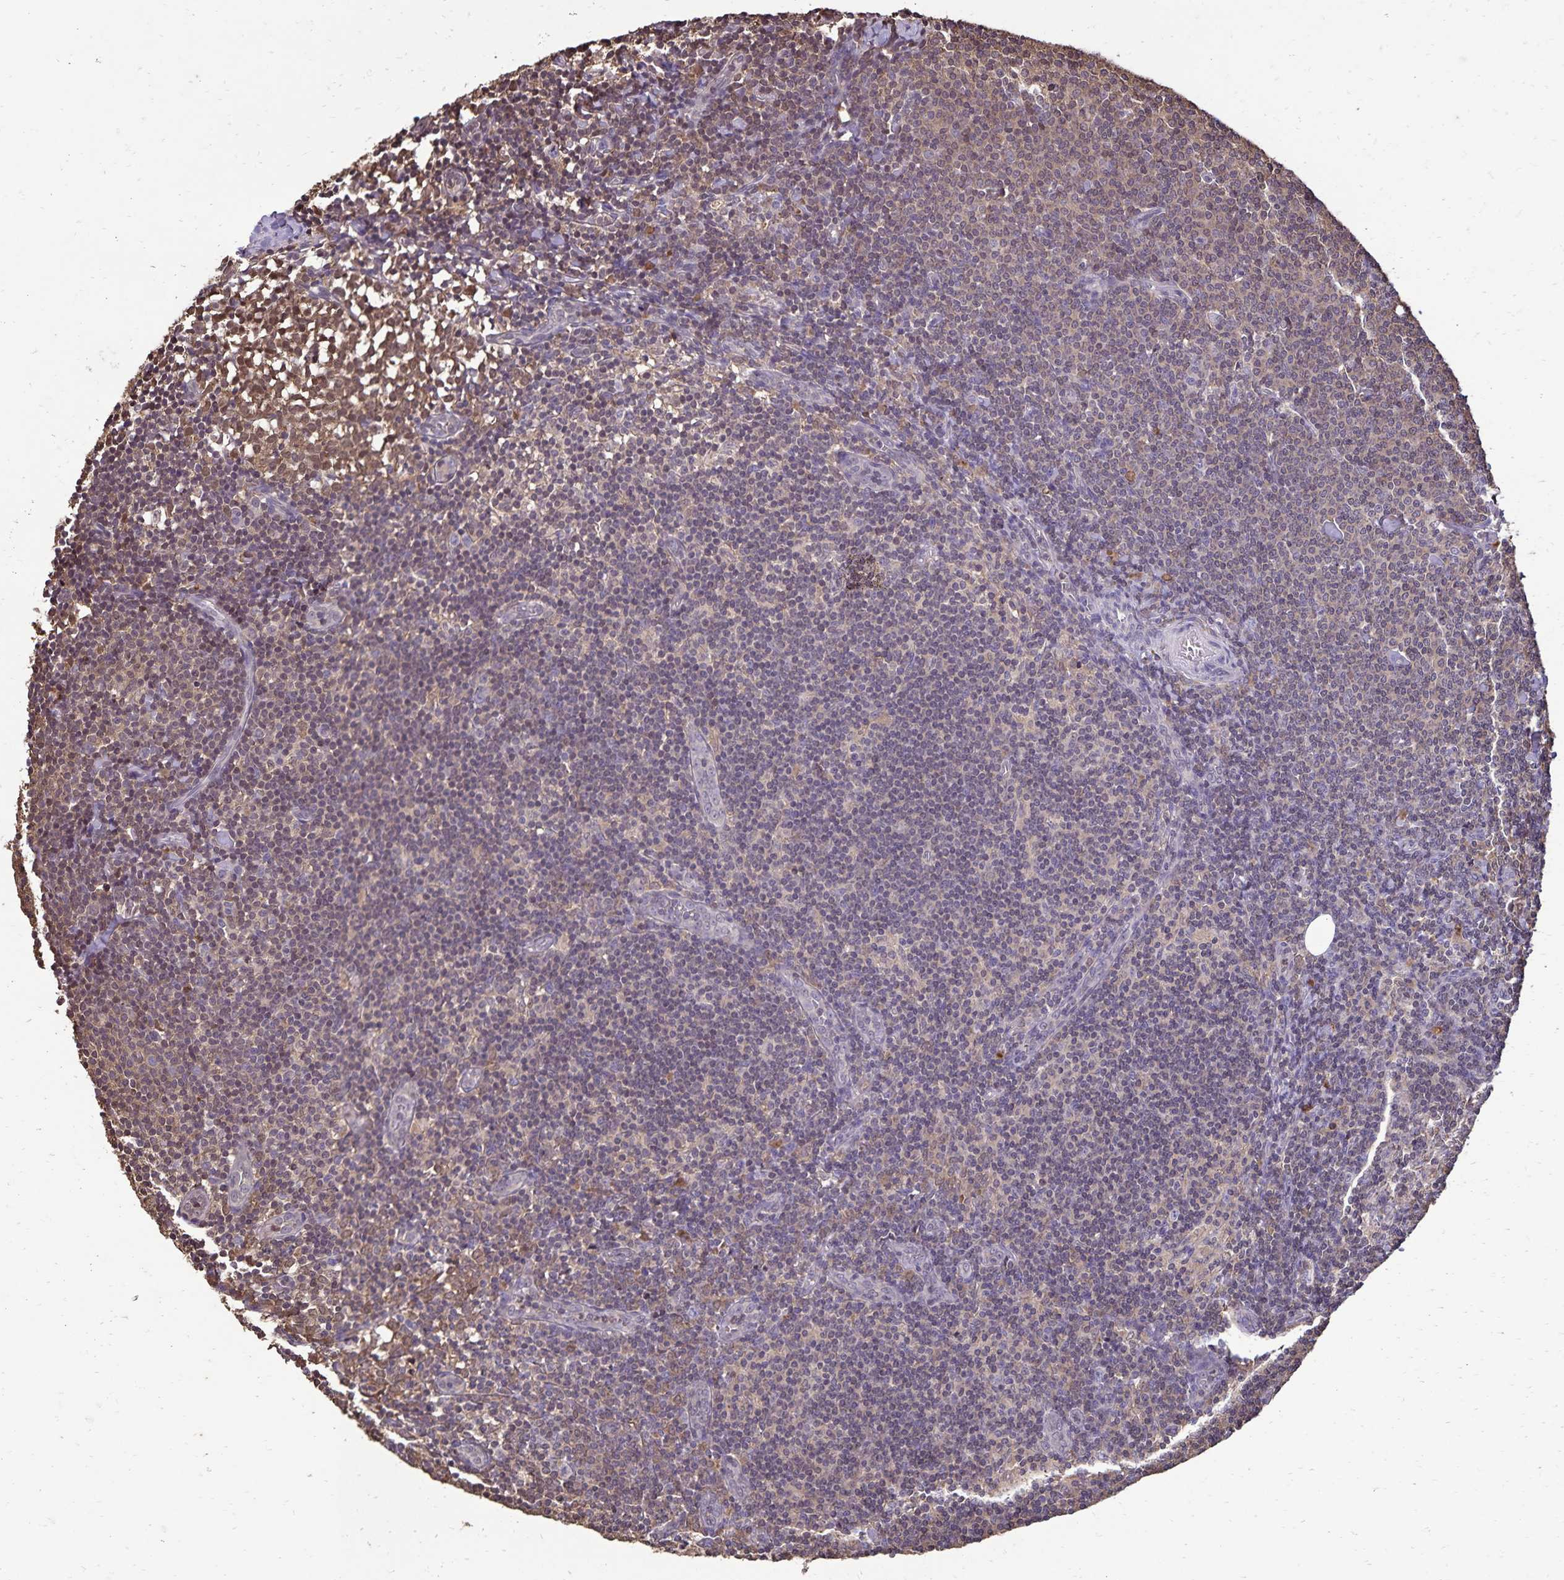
{"staining": {"intensity": "negative", "quantity": "none", "location": "none"}, "tissue": "lymph node", "cell_type": "Germinal center cells", "image_type": "normal", "snomed": [{"axis": "morphology", "description": "Normal tissue, NOS"}, {"axis": "topography", "description": "Lymph node"}], "caption": "Germinal center cells are negative for protein expression in unremarkable human lymph node. The staining is performed using DAB brown chromogen with nuclei counter-stained in using hematoxylin.", "gene": "CHMP1B", "patient": {"sex": "female", "age": 41}}